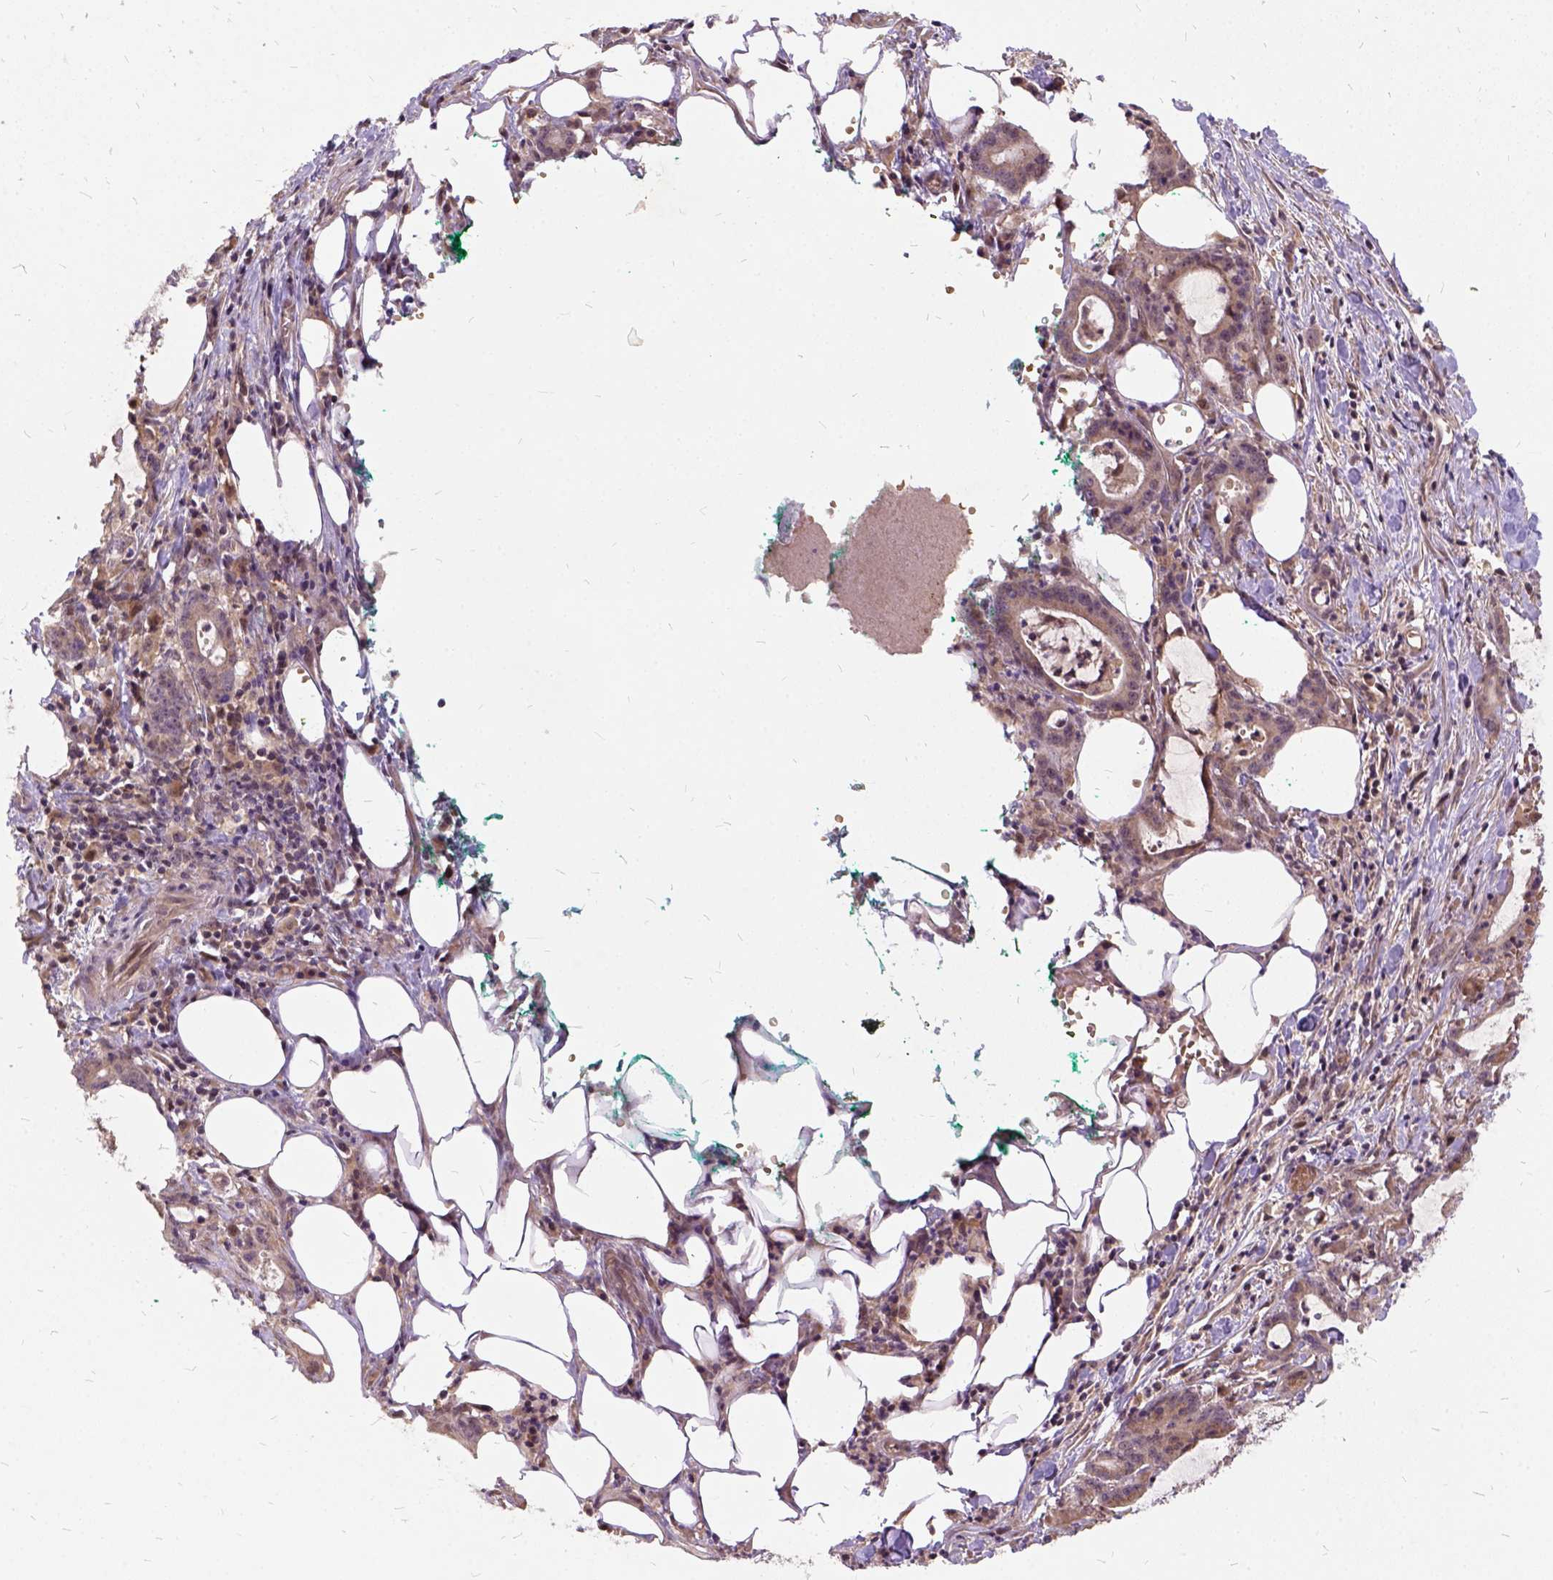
{"staining": {"intensity": "moderate", "quantity": ">75%", "location": "cytoplasmic/membranous"}, "tissue": "stomach cancer", "cell_type": "Tumor cells", "image_type": "cancer", "snomed": [{"axis": "morphology", "description": "Adenocarcinoma, NOS"}, {"axis": "topography", "description": "Stomach, upper"}], "caption": "An immunohistochemistry (IHC) histopathology image of neoplastic tissue is shown. Protein staining in brown shows moderate cytoplasmic/membranous positivity in stomach cancer within tumor cells.", "gene": "ILRUN", "patient": {"sex": "male", "age": 68}}